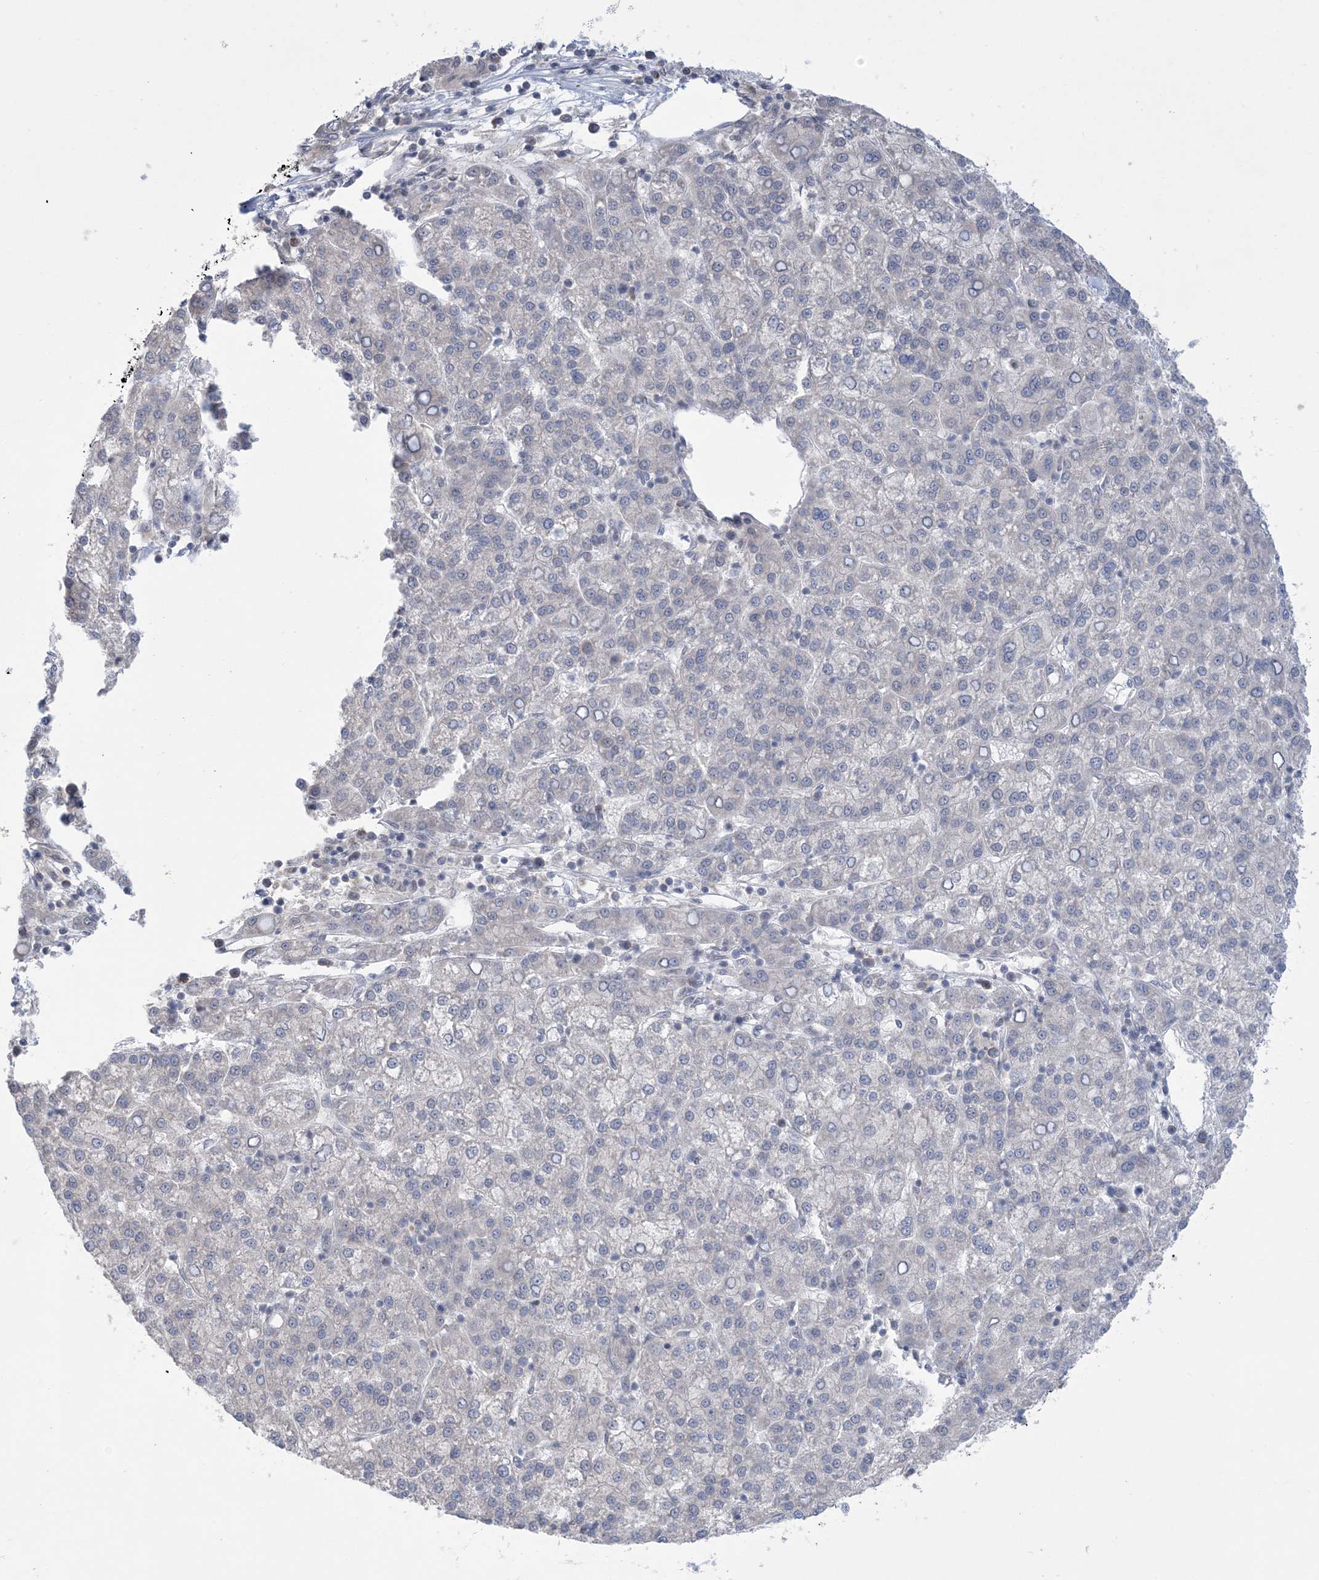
{"staining": {"intensity": "negative", "quantity": "none", "location": "none"}, "tissue": "liver cancer", "cell_type": "Tumor cells", "image_type": "cancer", "snomed": [{"axis": "morphology", "description": "Carcinoma, Hepatocellular, NOS"}, {"axis": "topography", "description": "Liver"}], "caption": "Liver hepatocellular carcinoma was stained to show a protein in brown. There is no significant staining in tumor cells.", "gene": "TRMT10C", "patient": {"sex": "female", "age": 58}}